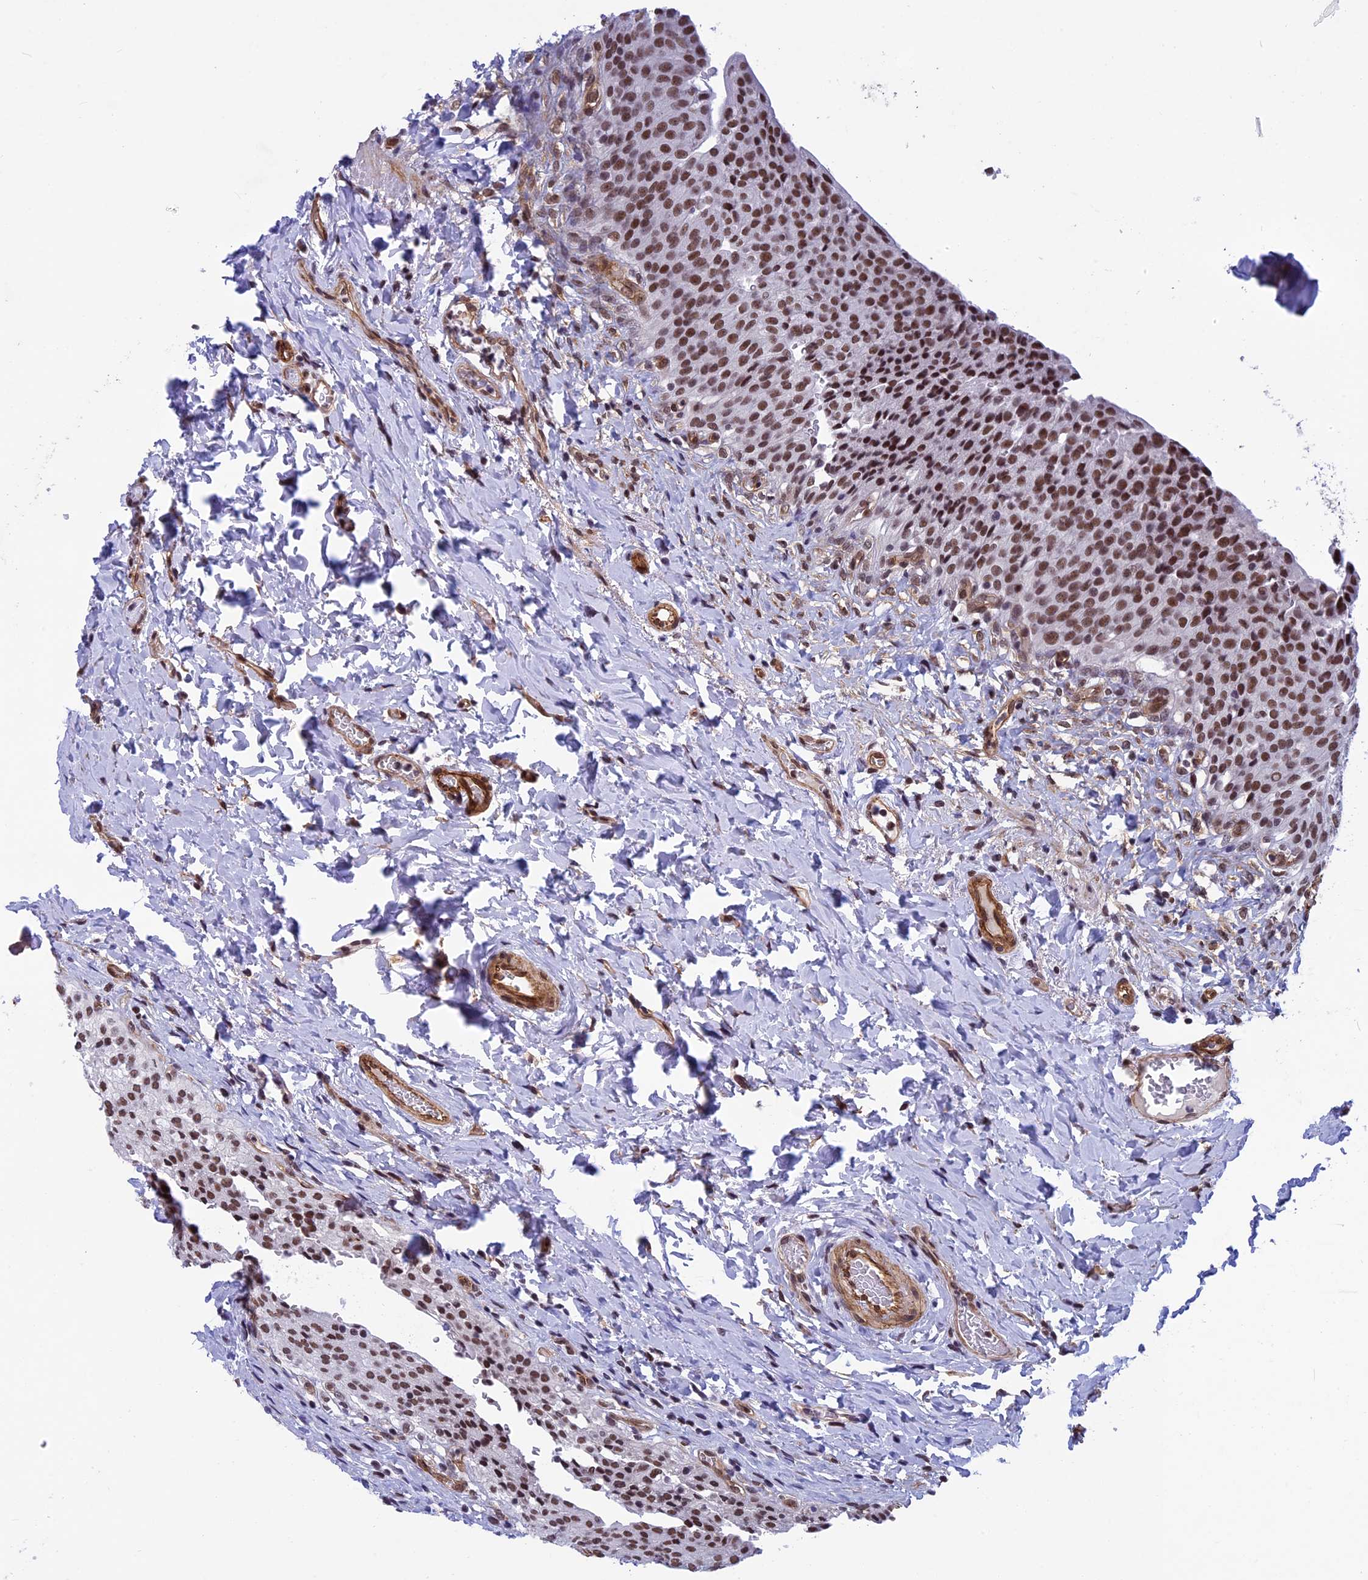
{"staining": {"intensity": "moderate", "quantity": ">75%", "location": "nuclear"}, "tissue": "urinary bladder", "cell_type": "Urothelial cells", "image_type": "normal", "snomed": [{"axis": "morphology", "description": "Normal tissue, NOS"}, {"axis": "morphology", "description": "Inflammation, NOS"}, {"axis": "topography", "description": "Urinary bladder"}], "caption": "Approximately >75% of urothelial cells in benign urinary bladder reveal moderate nuclear protein expression as visualized by brown immunohistochemical staining.", "gene": "NIPBL", "patient": {"sex": "male", "age": 64}}